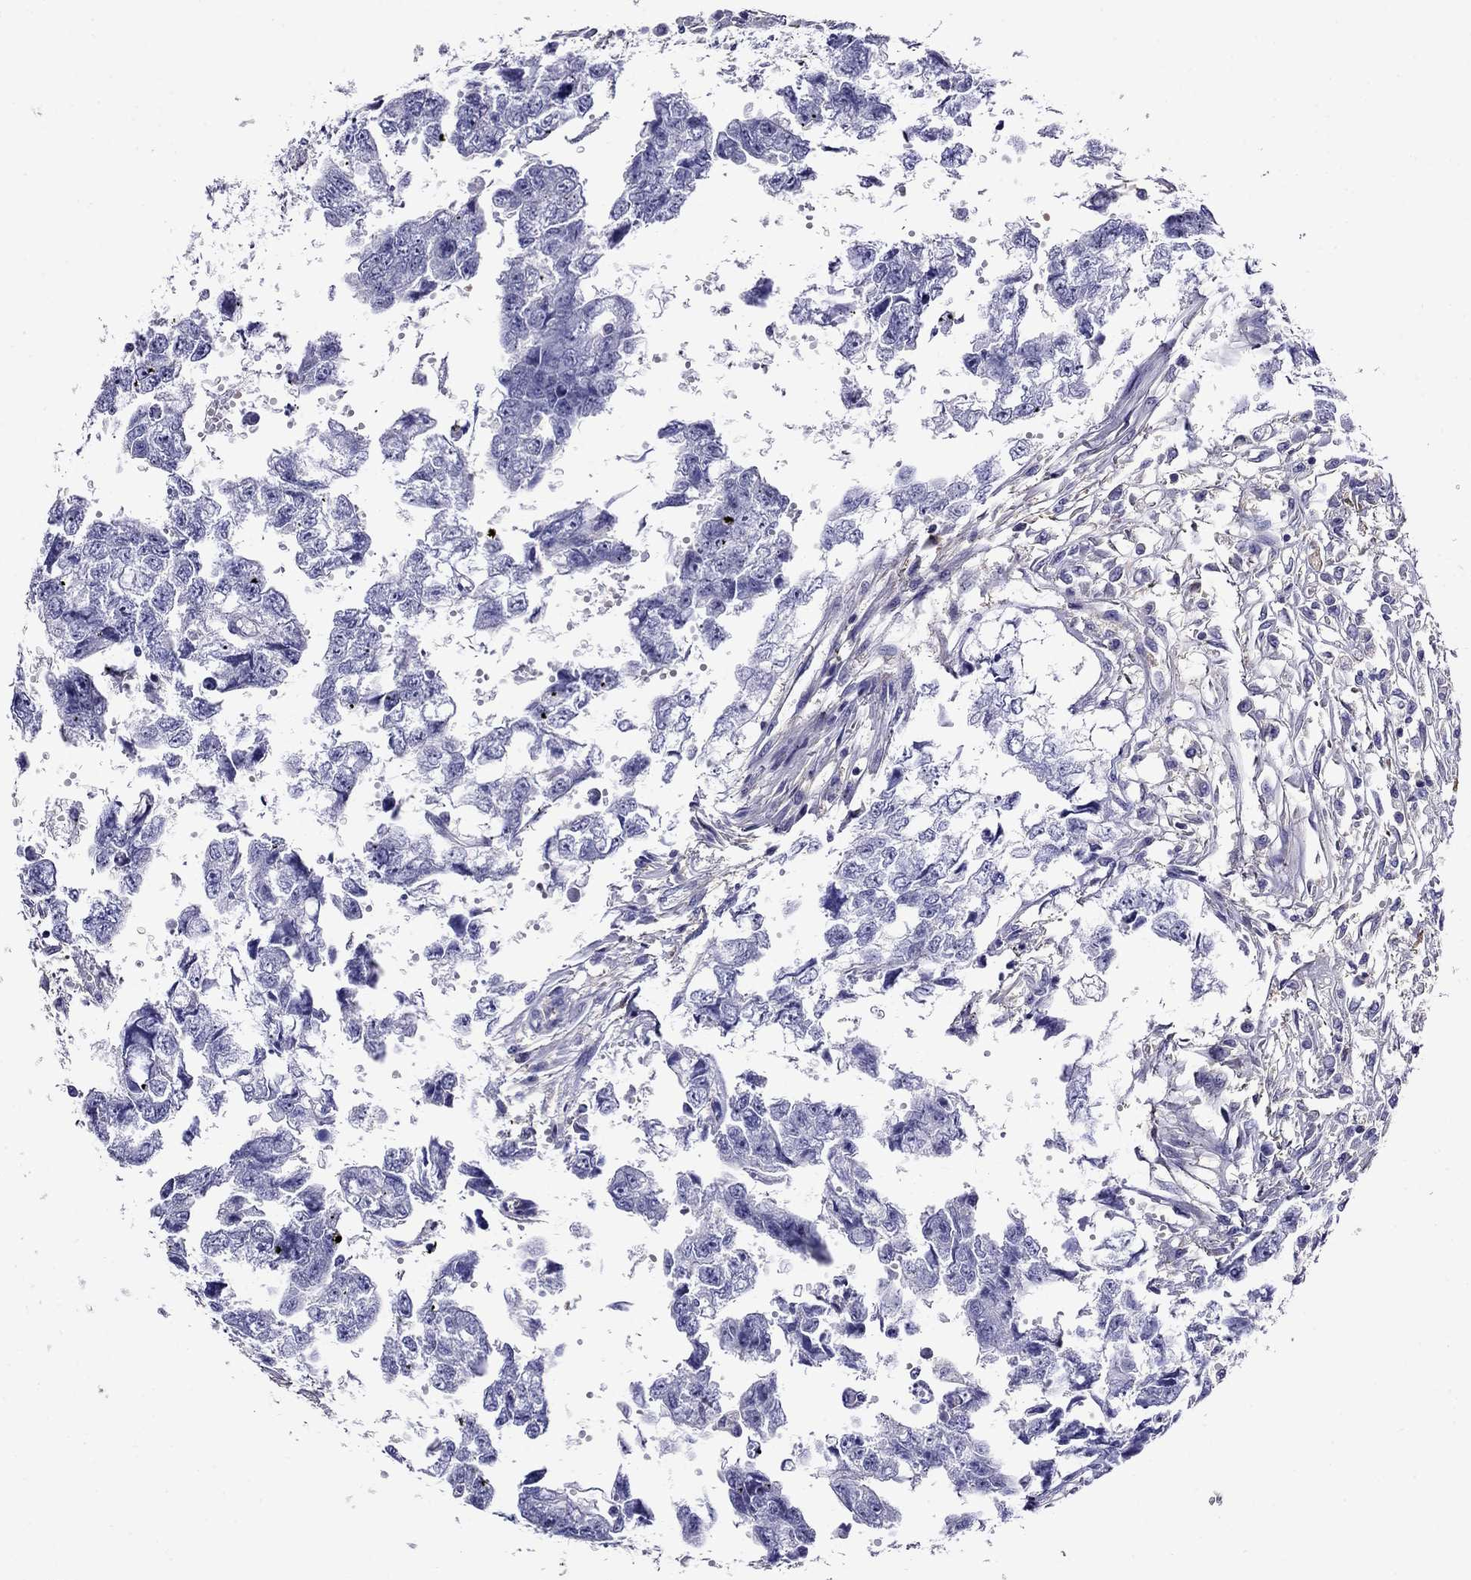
{"staining": {"intensity": "negative", "quantity": "none", "location": "none"}, "tissue": "testis cancer", "cell_type": "Tumor cells", "image_type": "cancer", "snomed": [{"axis": "morphology", "description": "Carcinoma, Embryonal, NOS"}, {"axis": "morphology", "description": "Teratoma, malignant, NOS"}, {"axis": "topography", "description": "Testis"}], "caption": "Immunohistochemistry histopathology image of neoplastic tissue: human testis cancer stained with DAB demonstrates no significant protein positivity in tumor cells.", "gene": "SCG2", "patient": {"sex": "male", "age": 44}}